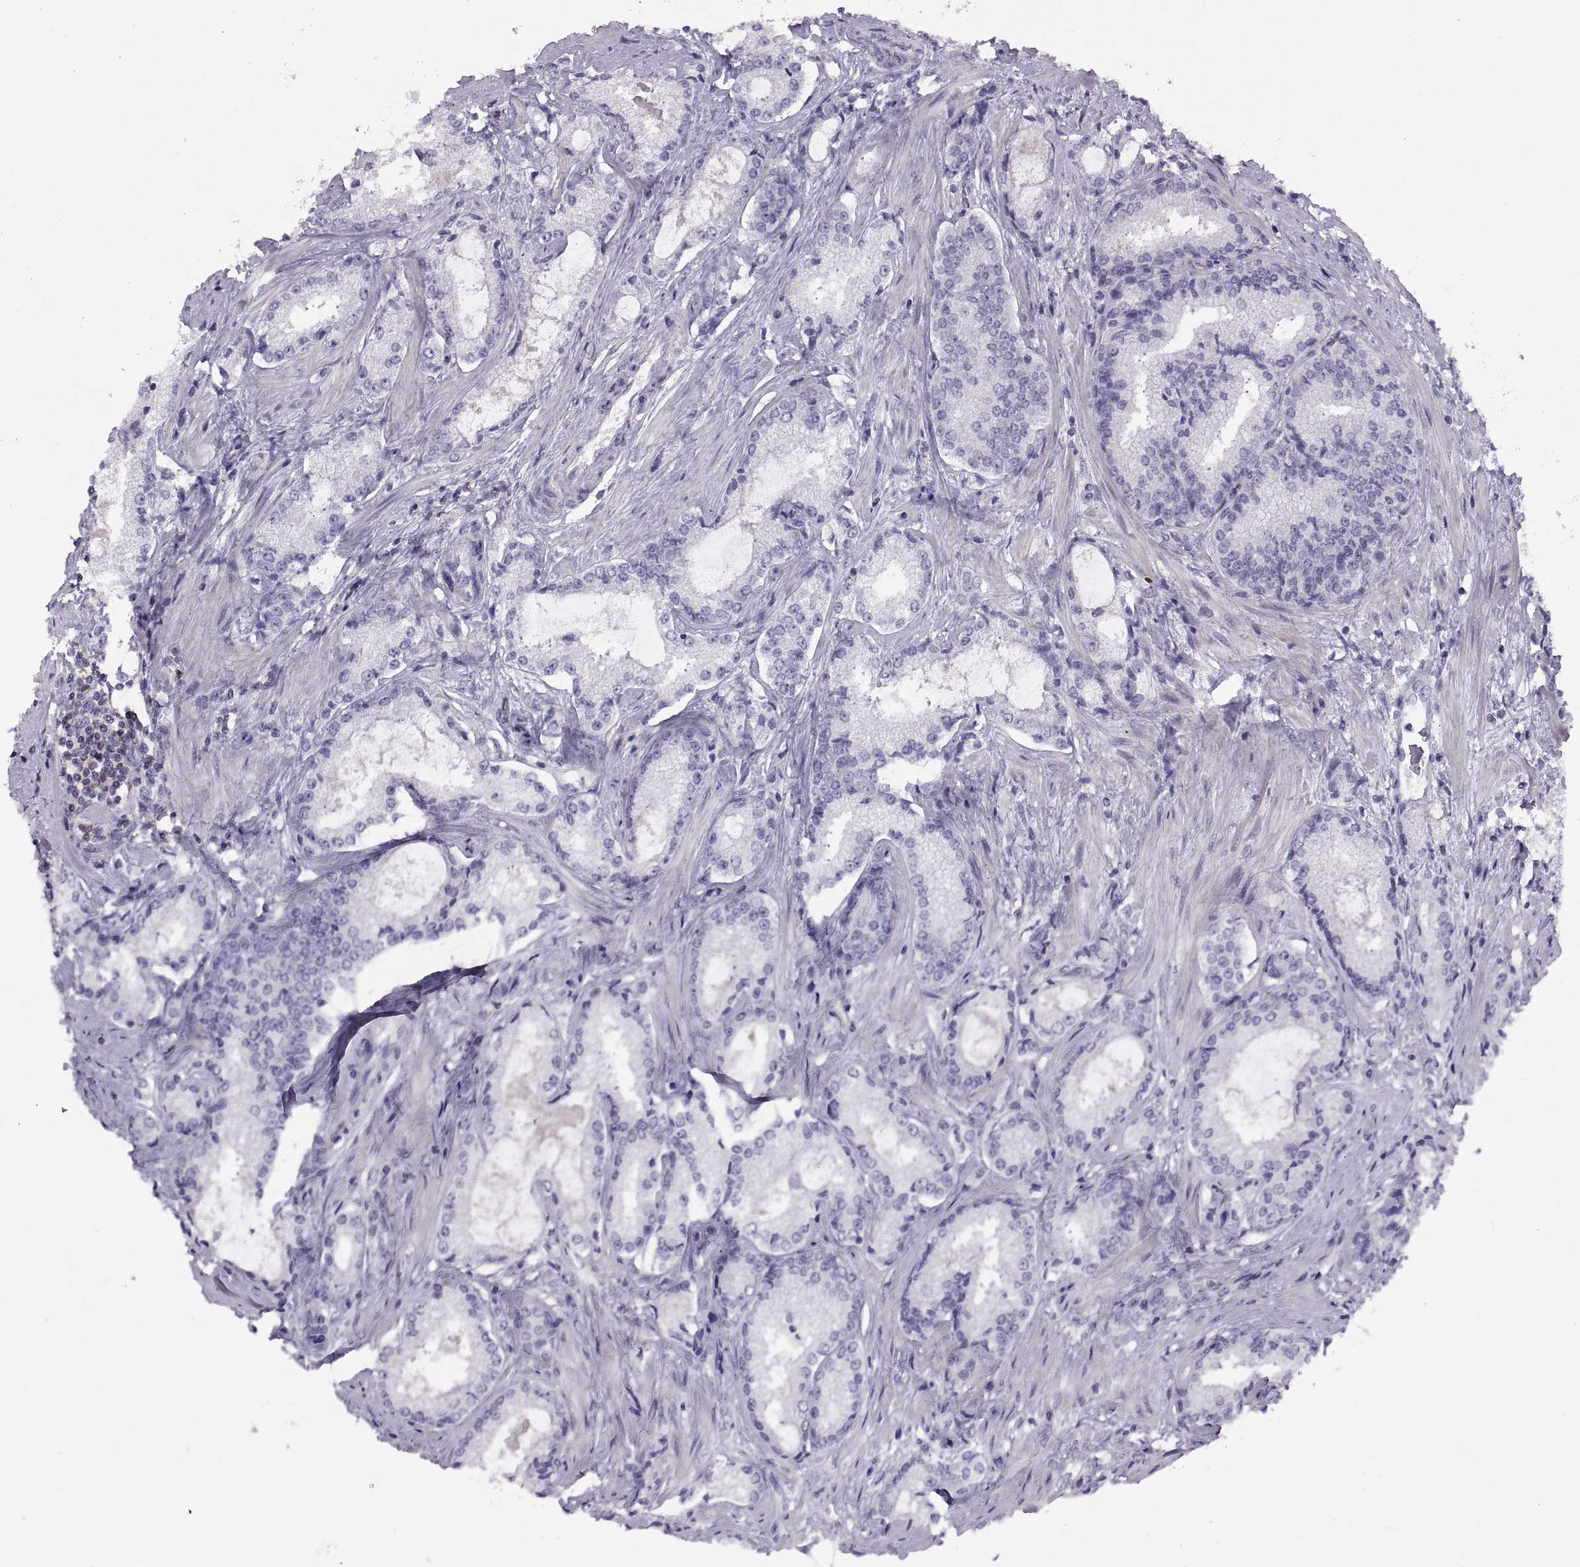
{"staining": {"intensity": "negative", "quantity": "none", "location": "none"}, "tissue": "prostate cancer", "cell_type": "Tumor cells", "image_type": "cancer", "snomed": [{"axis": "morphology", "description": "Adenocarcinoma, Low grade"}, {"axis": "topography", "description": "Prostate"}], "caption": "Prostate cancer was stained to show a protein in brown. There is no significant positivity in tumor cells.", "gene": "TTC21A", "patient": {"sex": "male", "age": 56}}